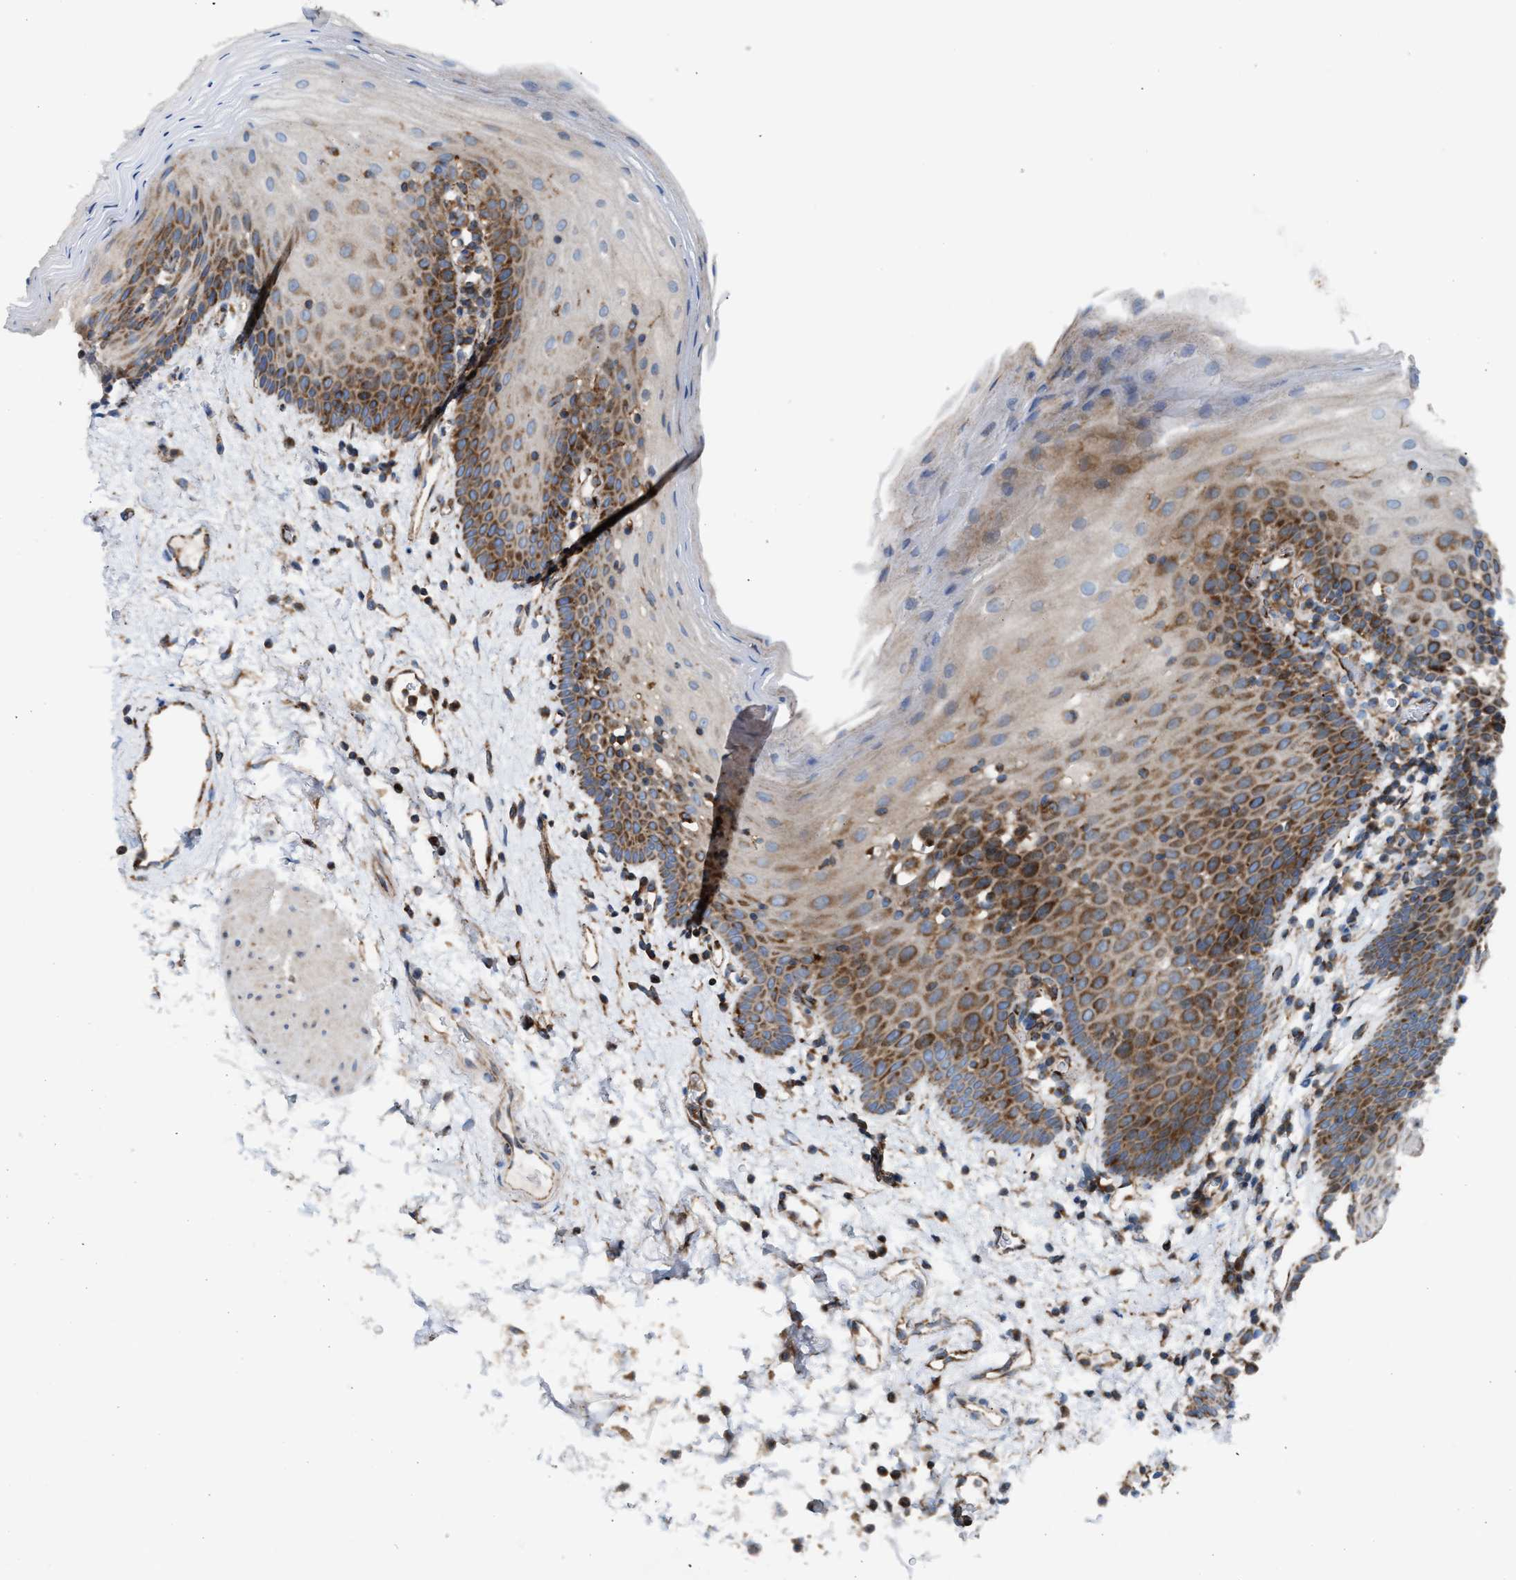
{"staining": {"intensity": "moderate", "quantity": "25%-75%", "location": "cytoplasmic/membranous"}, "tissue": "oral mucosa", "cell_type": "Squamous epithelial cells", "image_type": "normal", "snomed": [{"axis": "morphology", "description": "Normal tissue, NOS"}, {"axis": "topography", "description": "Oral tissue"}], "caption": "Protein expression analysis of benign human oral mucosa reveals moderate cytoplasmic/membranous expression in about 25%-75% of squamous epithelial cells. The staining was performed using DAB (3,3'-diaminobenzidine), with brown indicating positive protein expression. Nuclei are stained blue with hematoxylin.", "gene": "TBC1D15", "patient": {"sex": "male", "age": 66}}